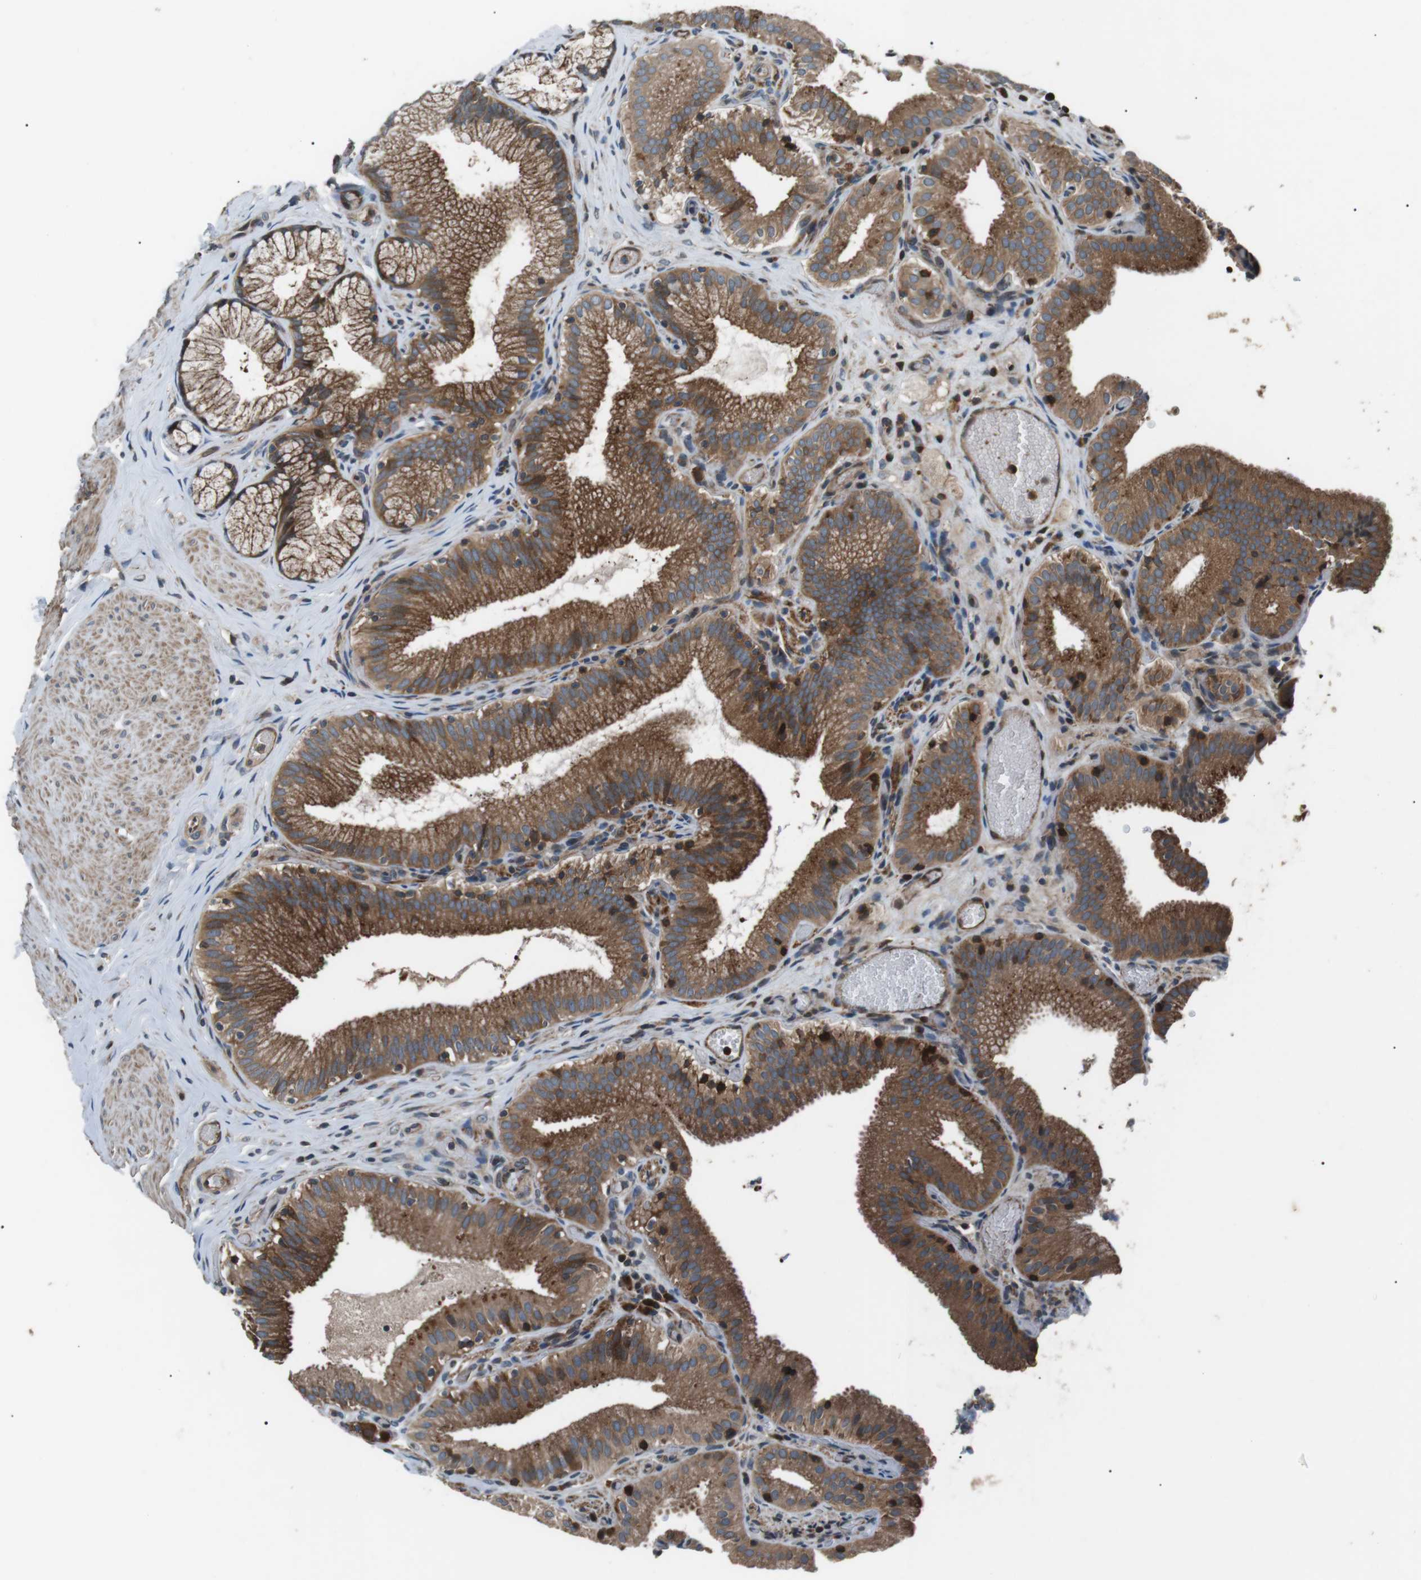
{"staining": {"intensity": "moderate", "quantity": ">75%", "location": "cytoplasmic/membranous"}, "tissue": "gallbladder", "cell_type": "Glandular cells", "image_type": "normal", "snomed": [{"axis": "morphology", "description": "Normal tissue, NOS"}, {"axis": "topography", "description": "Gallbladder"}], "caption": "A high-resolution micrograph shows immunohistochemistry staining of benign gallbladder, which exhibits moderate cytoplasmic/membranous positivity in approximately >75% of glandular cells. The staining was performed using DAB (3,3'-diaminobenzidine), with brown indicating positive protein expression. Nuclei are stained blue with hematoxylin.", "gene": "GPR161", "patient": {"sex": "male", "age": 54}}